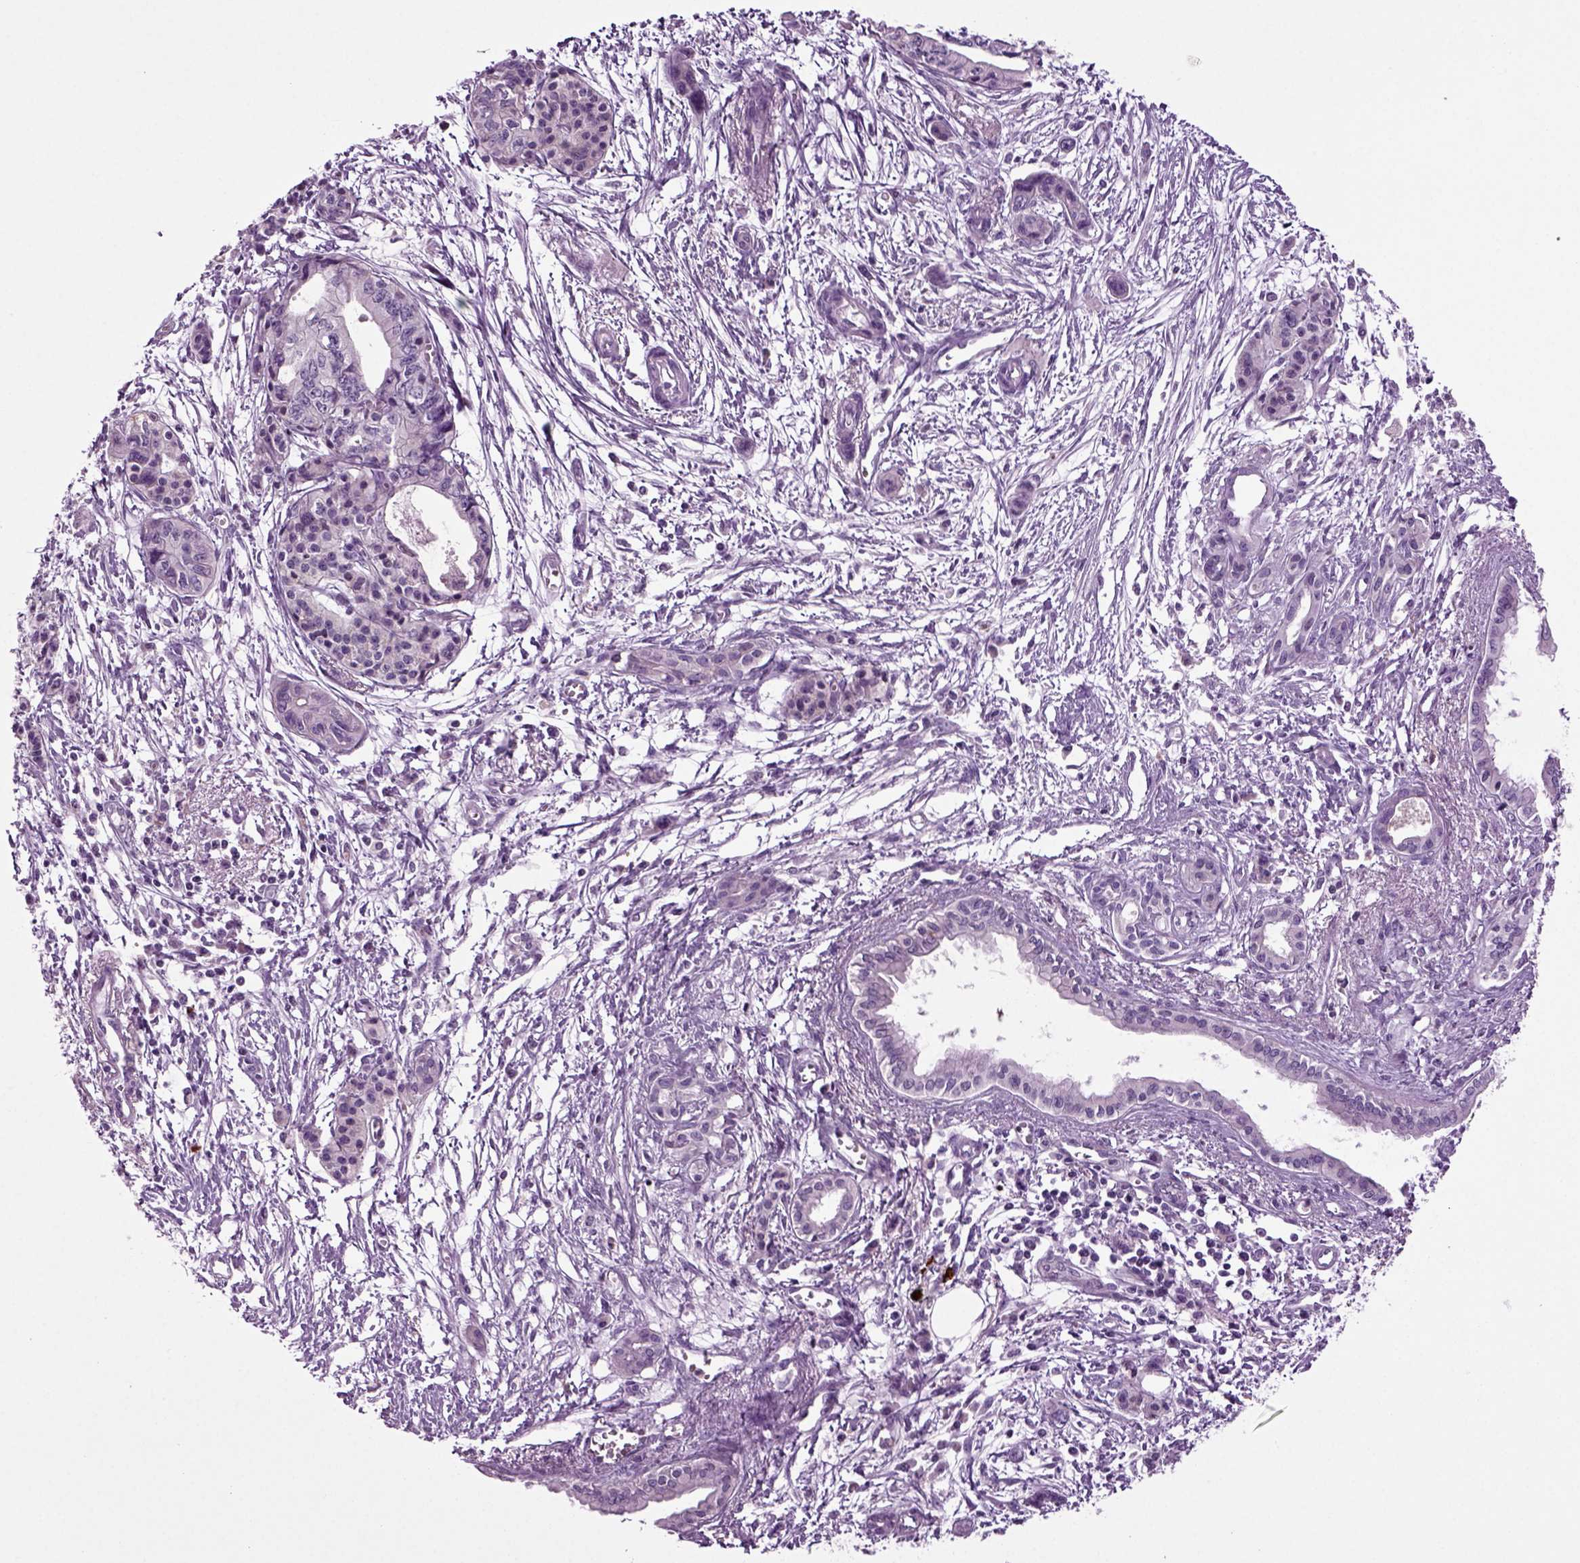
{"staining": {"intensity": "negative", "quantity": "none", "location": "none"}, "tissue": "pancreatic cancer", "cell_type": "Tumor cells", "image_type": "cancer", "snomed": [{"axis": "morphology", "description": "Adenocarcinoma, NOS"}, {"axis": "topography", "description": "Pancreas"}], "caption": "IHC image of neoplastic tissue: human pancreatic cancer (adenocarcinoma) stained with DAB (3,3'-diaminobenzidine) exhibits no significant protein expression in tumor cells.", "gene": "FGF11", "patient": {"sex": "female", "age": 76}}